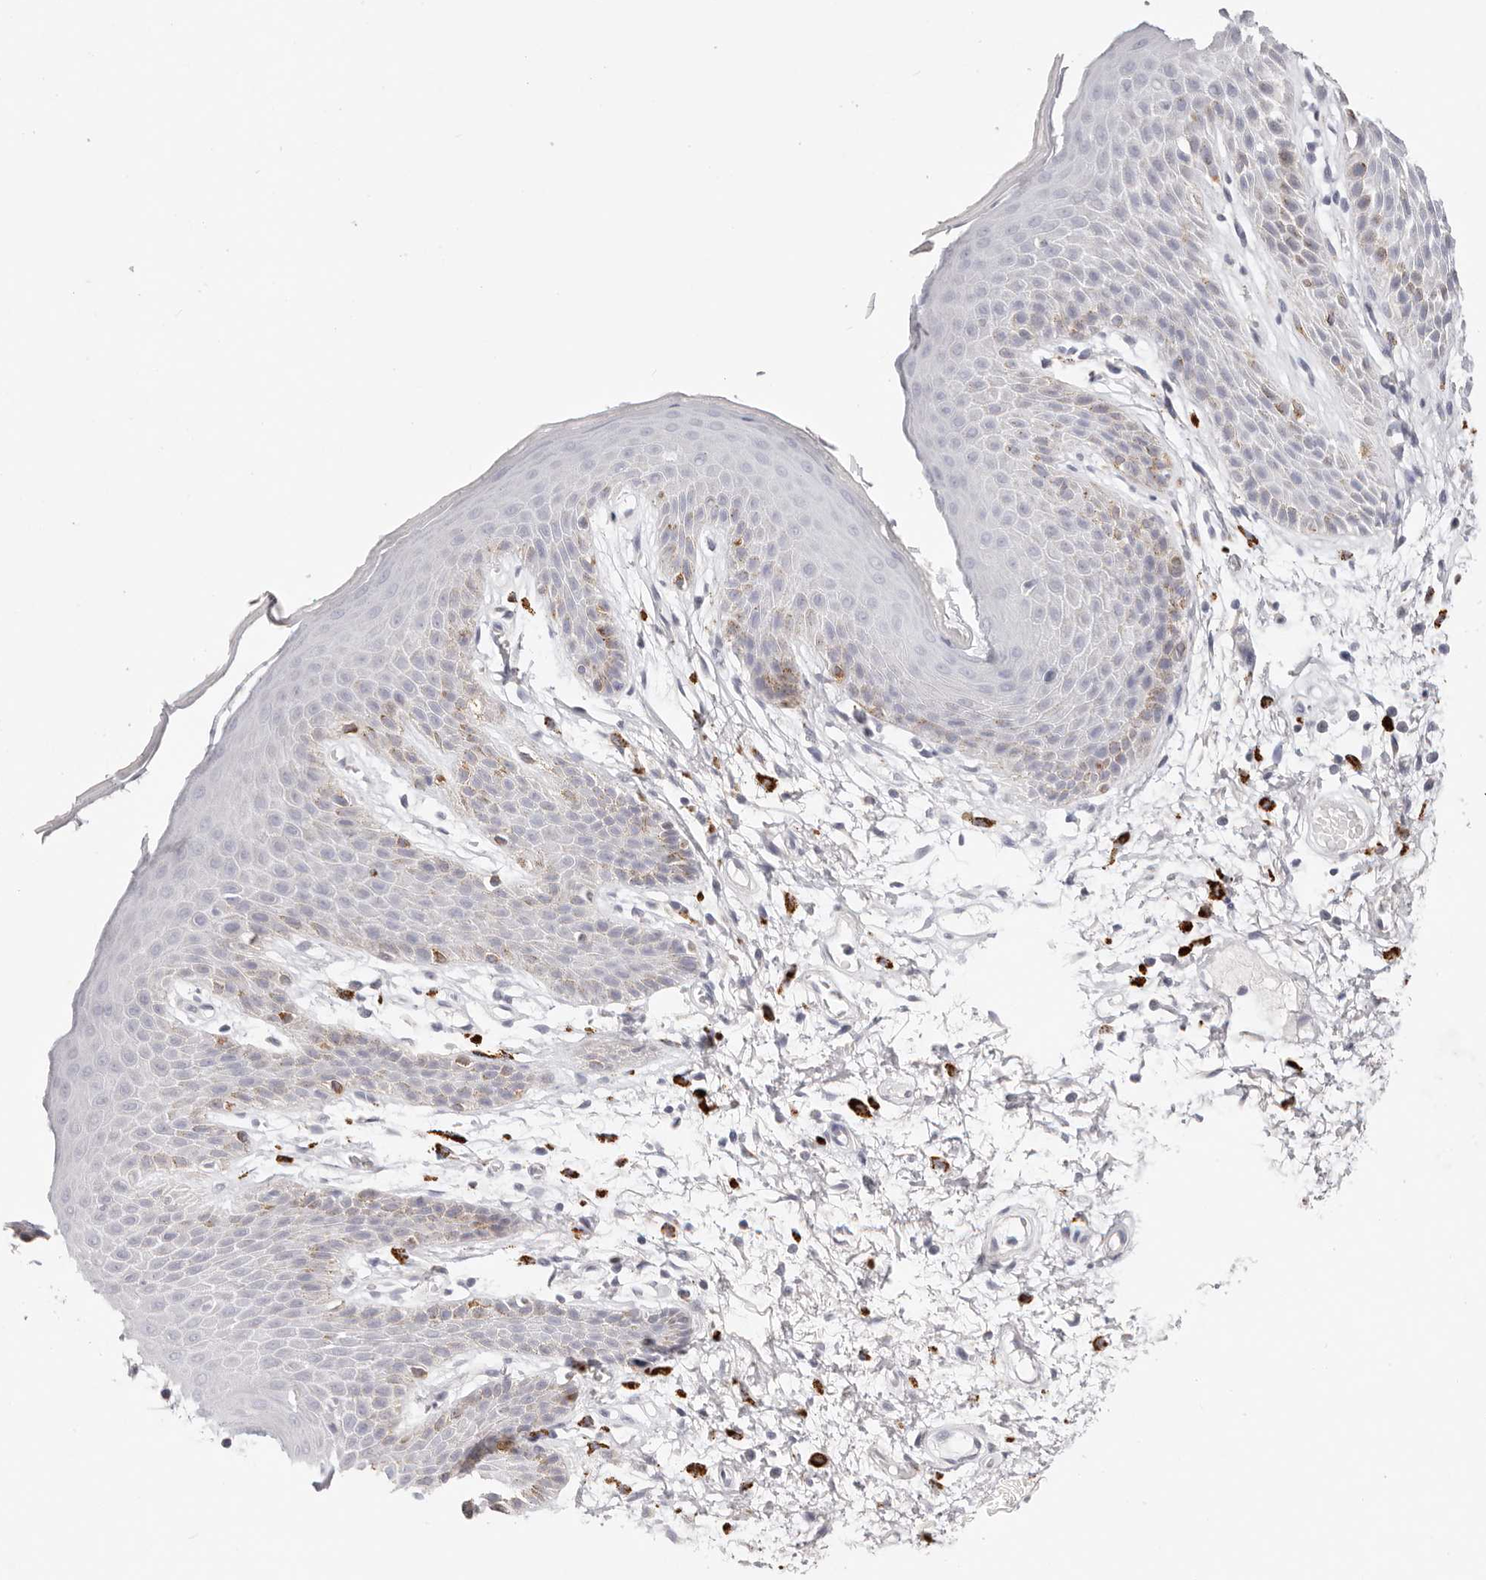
{"staining": {"intensity": "moderate", "quantity": ">75%", "location": "cytoplasmic/membranous"}, "tissue": "skin", "cell_type": "Epidermal cells", "image_type": "normal", "snomed": [{"axis": "morphology", "description": "Normal tissue, NOS"}, {"axis": "topography", "description": "Anal"}], "caption": "Skin stained for a protein exhibits moderate cytoplasmic/membranous positivity in epidermal cells. (brown staining indicates protein expression, while blue staining denotes nuclei).", "gene": "STKLD1", "patient": {"sex": "male", "age": 74}}